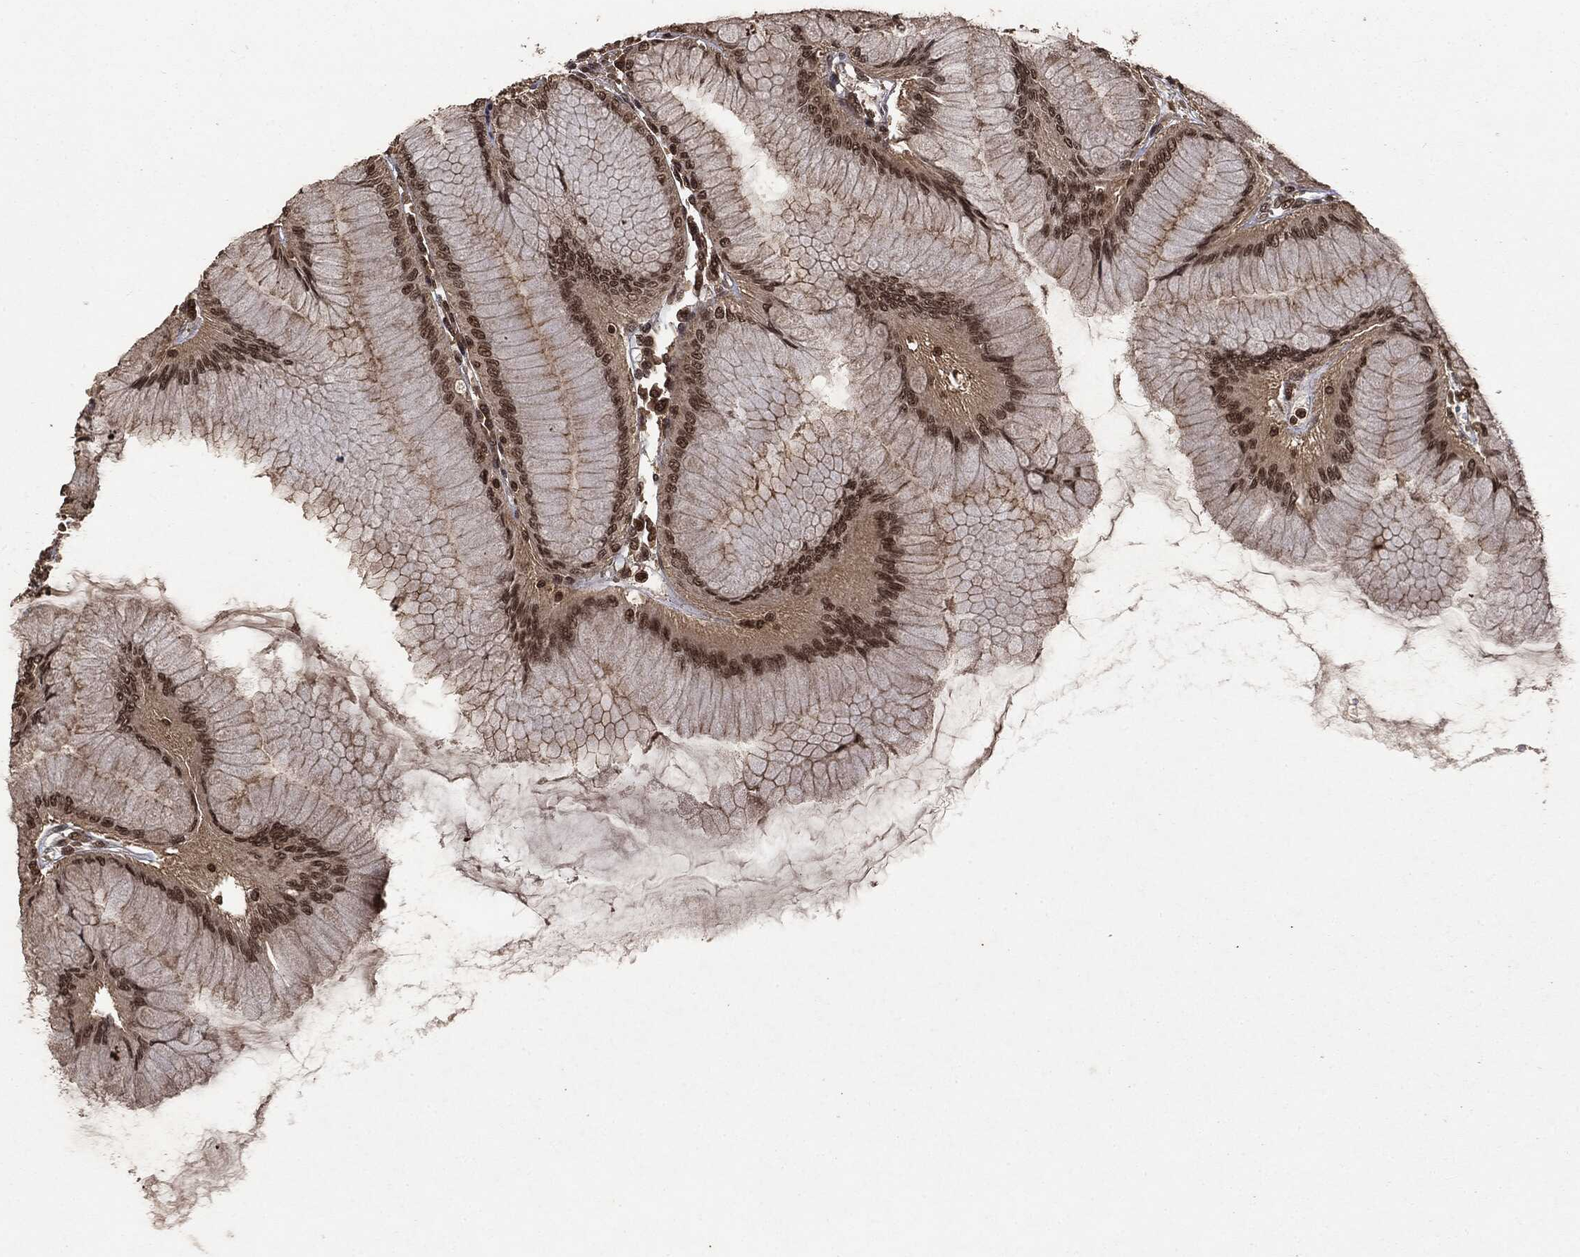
{"staining": {"intensity": "strong", "quantity": "25%-75%", "location": "cytoplasmic/membranous,nuclear"}, "tissue": "stomach", "cell_type": "Glandular cells", "image_type": "normal", "snomed": [{"axis": "morphology", "description": "Normal tissue, NOS"}, {"axis": "topography", "description": "Stomach"}], "caption": "Protein expression analysis of unremarkable stomach reveals strong cytoplasmic/membranous,nuclear expression in about 25%-75% of glandular cells.", "gene": "CTDP1", "patient": {"sex": "female", "age": 57}}